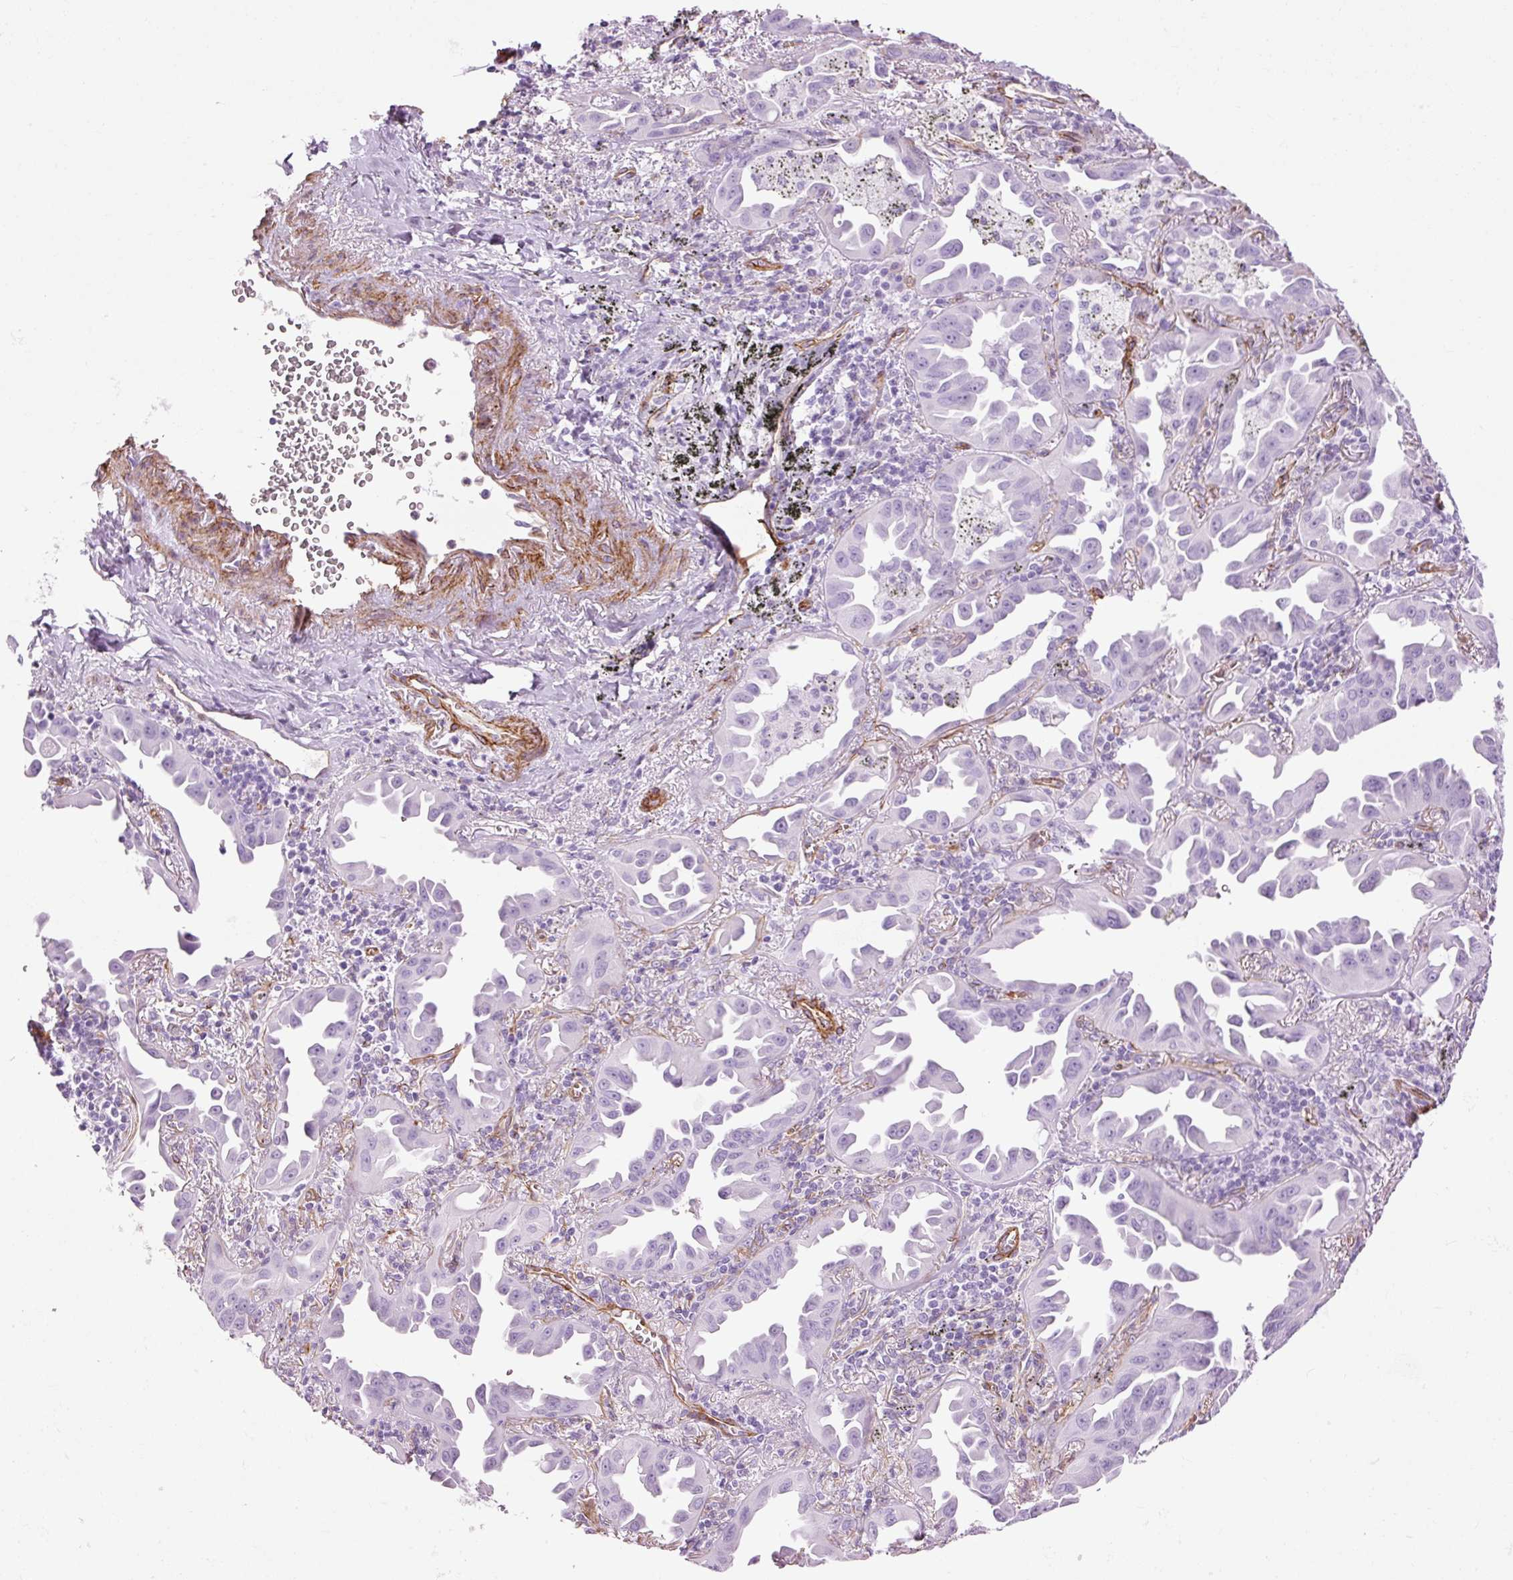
{"staining": {"intensity": "negative", "quantity": "none", "location": "none"}, "tissue": "lung cancer", "cell_type": "Tumor cells", "image_type": "cancer", "snomed": [{"axis": "morphology", "description": "Adenocarcinoma, NOS"}, {"axis": "topography", "description": "Lung"}], "caption": "This is a histopathology image of immunohistochemistry (IHC) staining of adenocarcinoma (lung), which shows no staining in tumor cells.", "gene": "CAV1", "patient": {"sex": "male", "age": 68}}